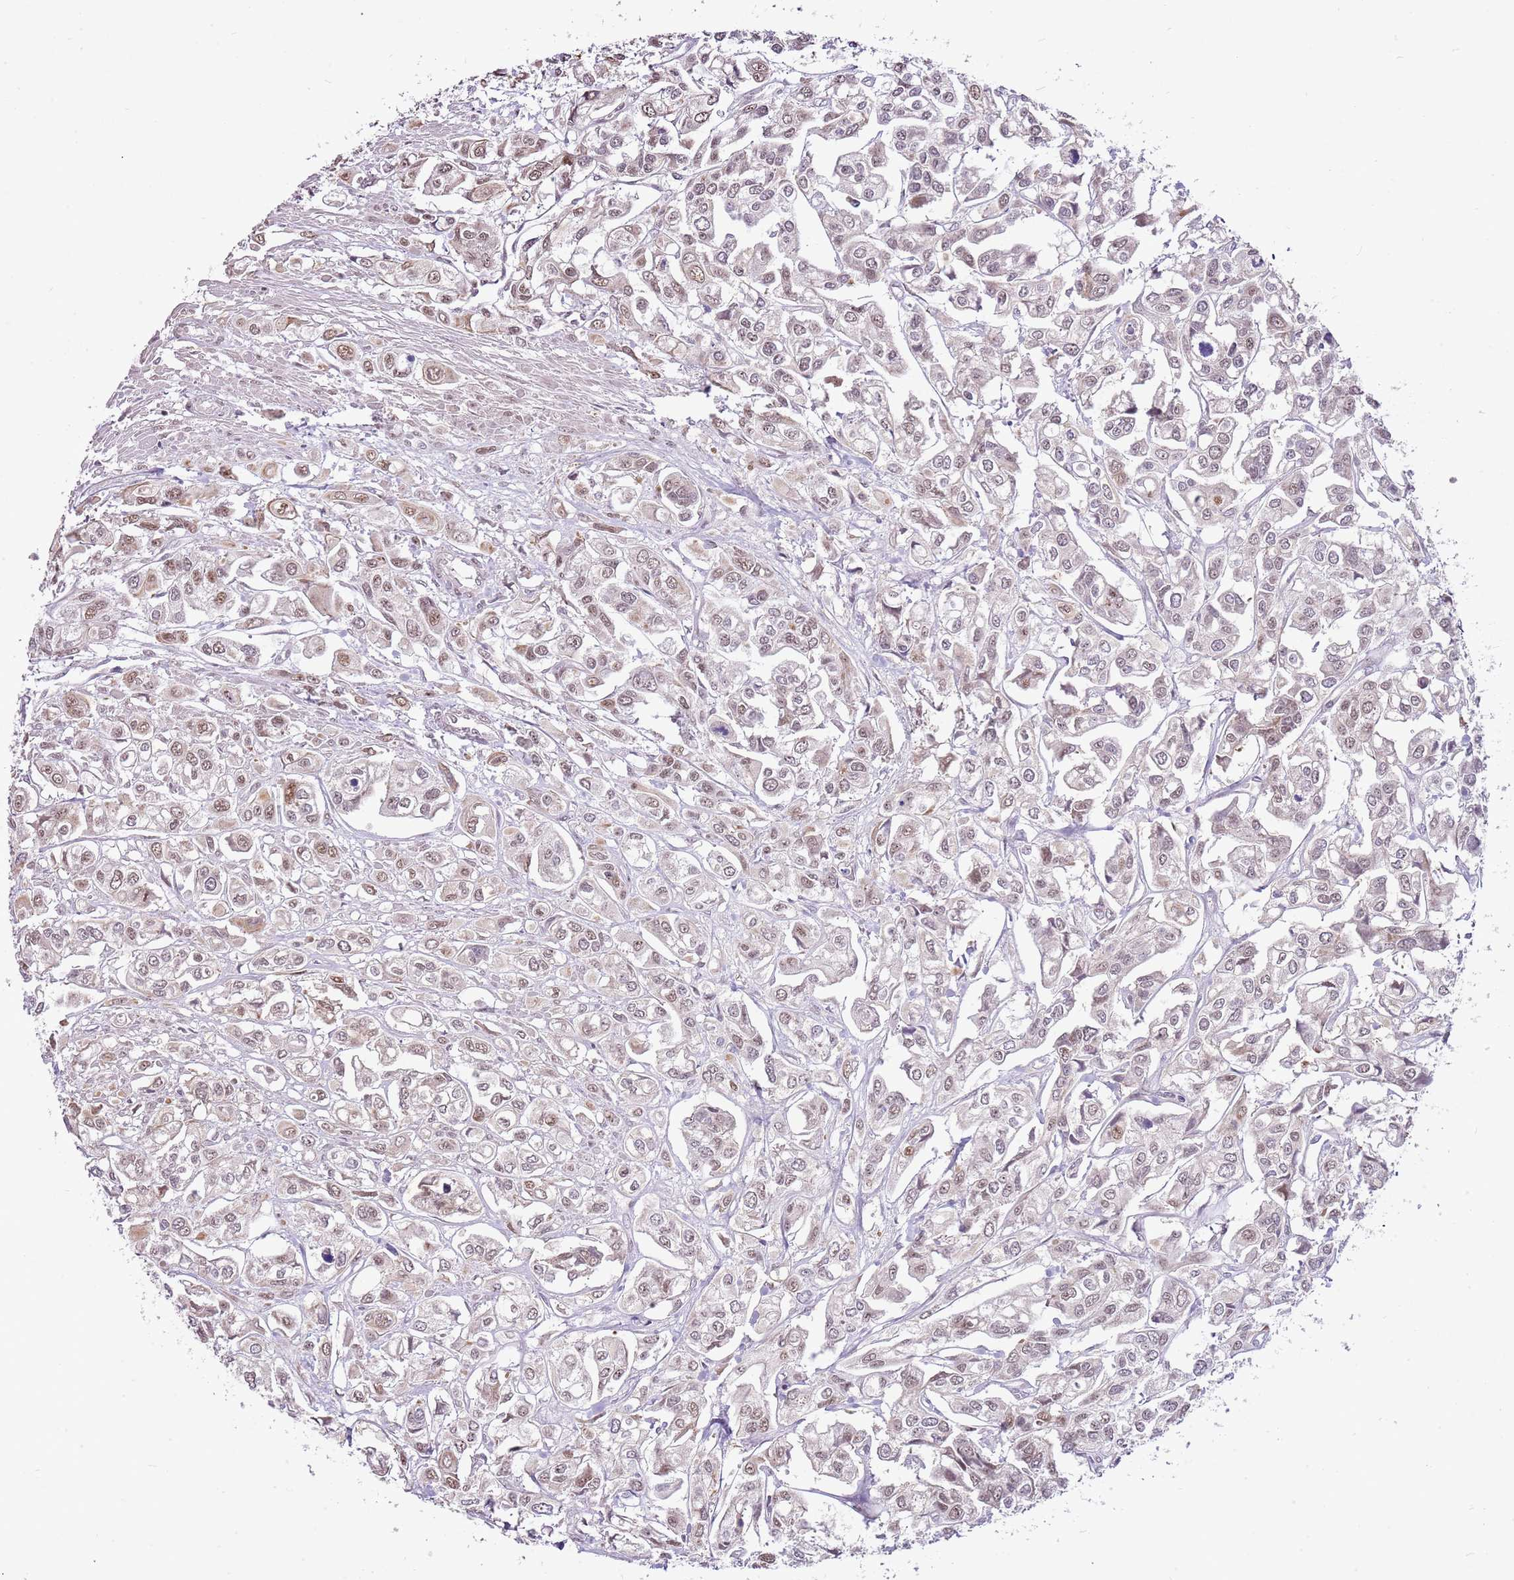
{"staining": {"intensity": "weak", "quantity": "25%-75%", "location": "nuclear"}, "tissue": "urothelial cancer", "cell_type": "Tumor cells", "image_type": "cancer", "snomed": [{"axis": "morphology", "description": "Urothelial carcinoma, High grade"}, {"axis": "topography", "description": "Urinary bladder"}], "caption": "Immunohistochemistry photomicrograph of urothelial cancer stained for a protein (brown), which demonstrates low levels of weak nuclear positivity in approximately 25%-75% of tumor cells.", "gene": "RFK", "patient": {"sex": "male", "age": 67}}